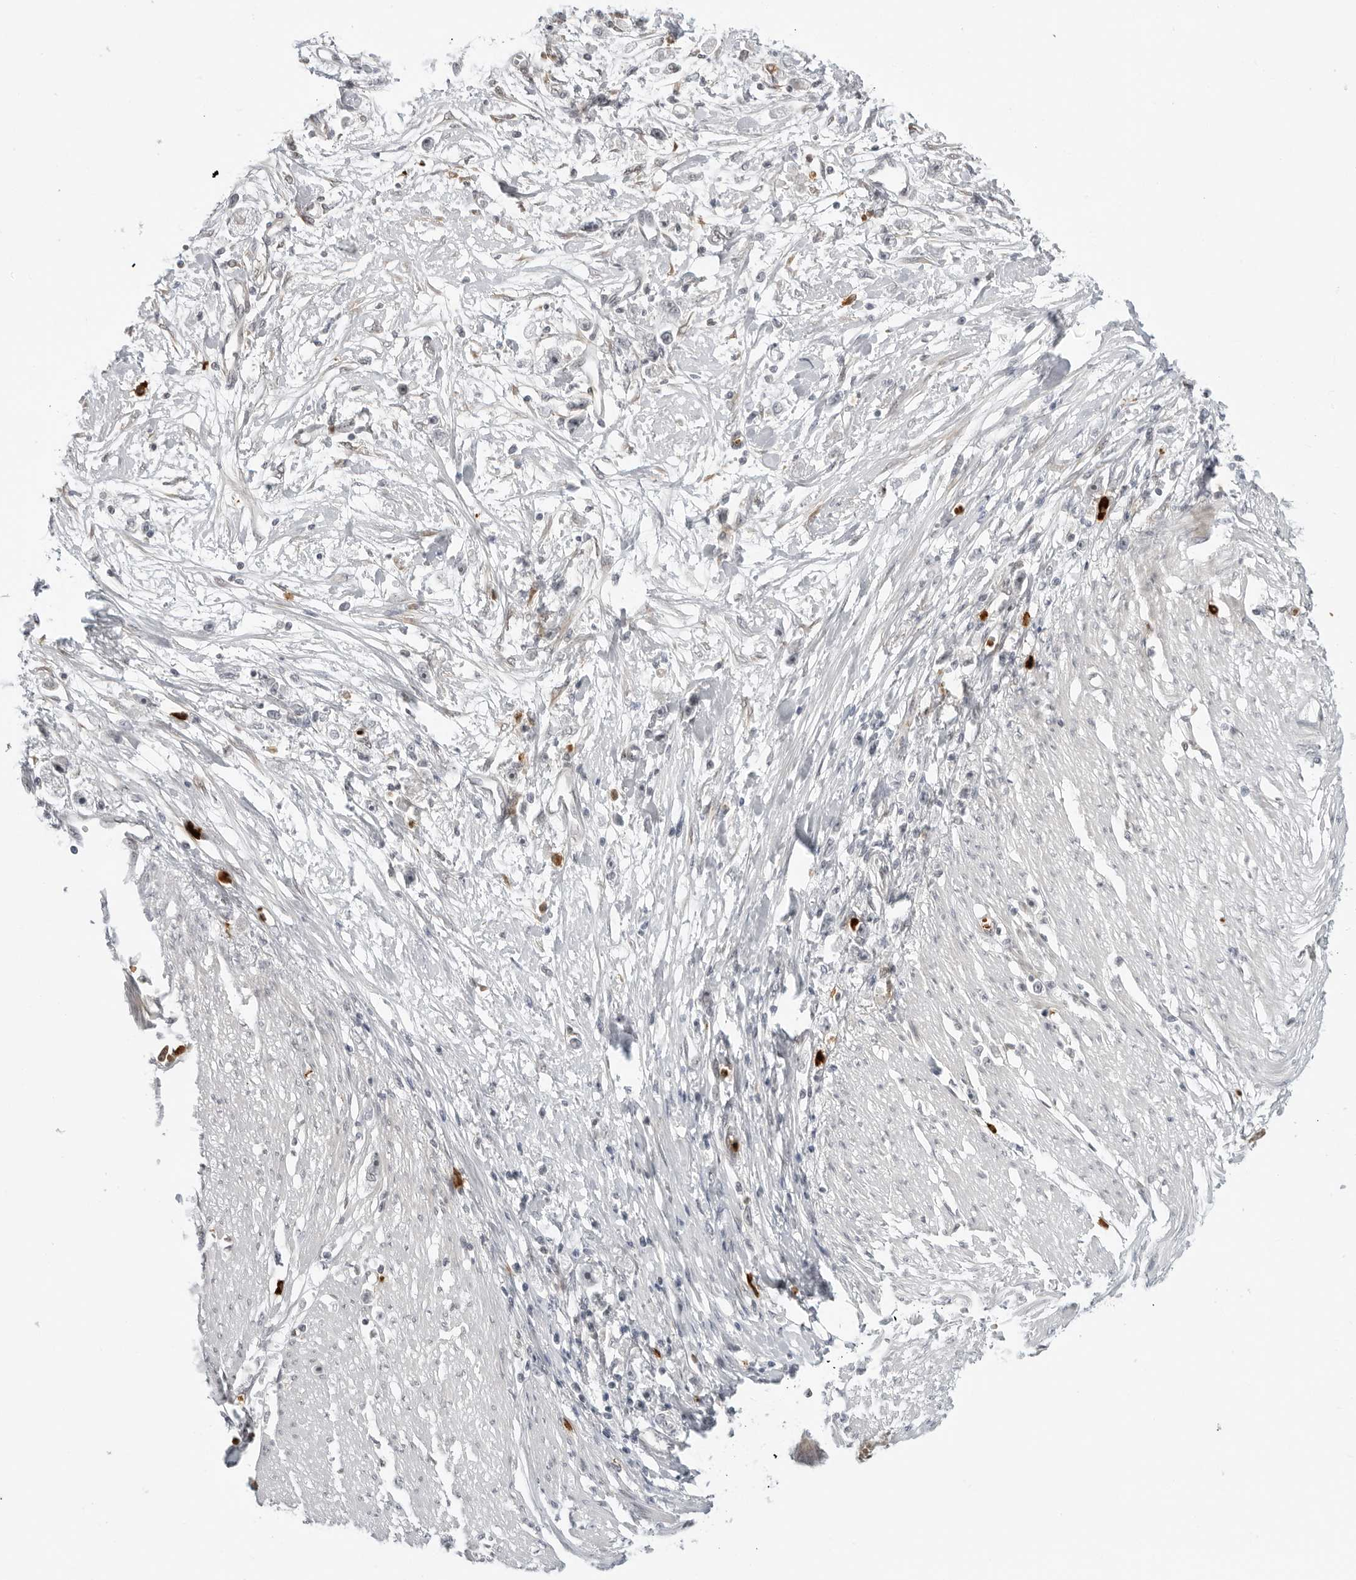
{"staining": {"intensity": "negative", "quantity": "none", "location": "none"}, "tissue": "stomach cancer", "cell_type": "Tumor cells", "image_type": "cancer", "snomed": [{"axis": "morphology", "description": "Adenocarcinoma, NOS"}, {"axis": "topography", "description": "Stomach"}], "caption": "Immunohistochemical staining of adenocarcinoma (stomach) demonstrates no significant positivity in tumor cells. Brightfield microscopy of immunohistochemistry stained with DAB (3,3'-diaminobenzidine) (brown) and hematoxylin (blue), captured at high magnification.", "gene": "SUGCT", "patient": {"sex": "female", "age": 59}}